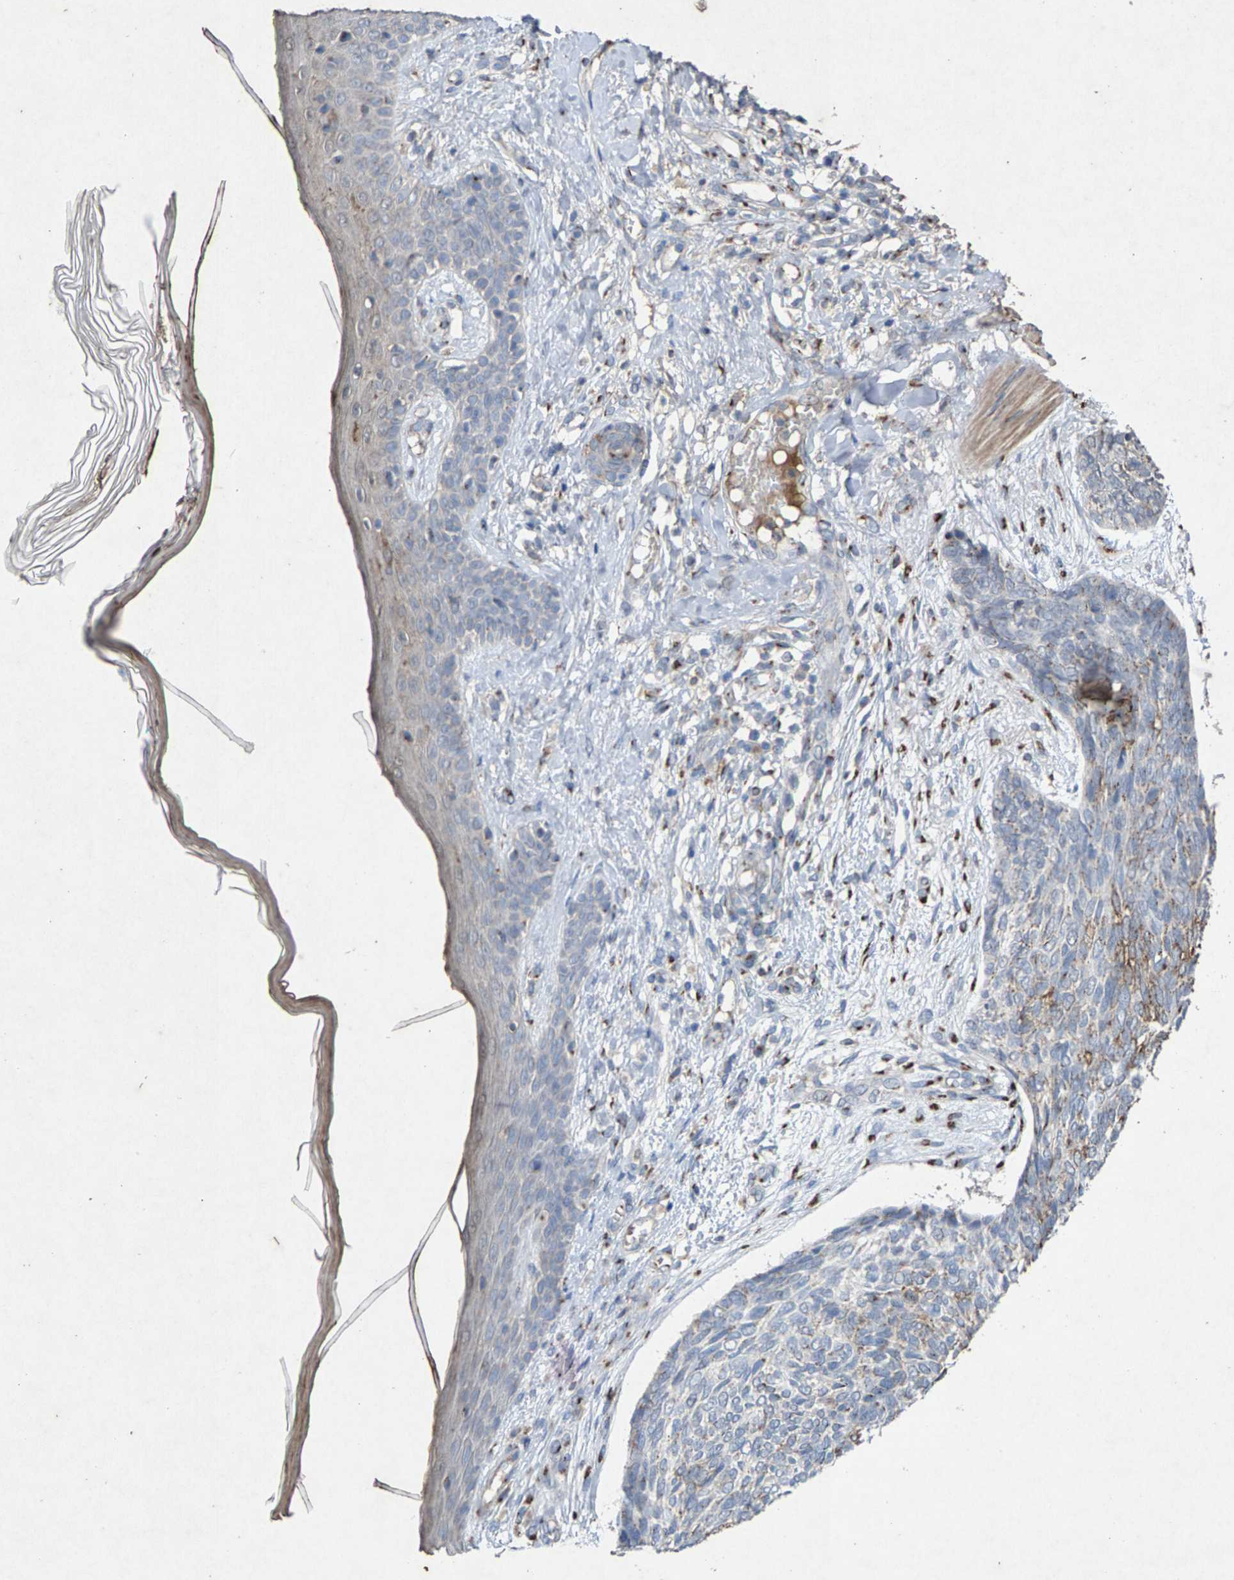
{"staining": {"intensity": "moderate", "quantity": "<25%", "location": "cytoplasmic/membranous"}, "tissue": "skin cancer", "cell_type": "Tumor cells", "image_type": "cancer", "snomed": [{"axis": "morphology", "description": "Basal cell carcinoma"}, {"axis": "topography", "description": "Skin"}], "caption": "IHC (DAB) staining of basal cell carcinoma (skin) reveals moderate cytoplasmic/membranous protein expression in approximately <25% of tumor cells.", "gene": "MAN2A1", "patient": {"sex": "female", "age": 84}}